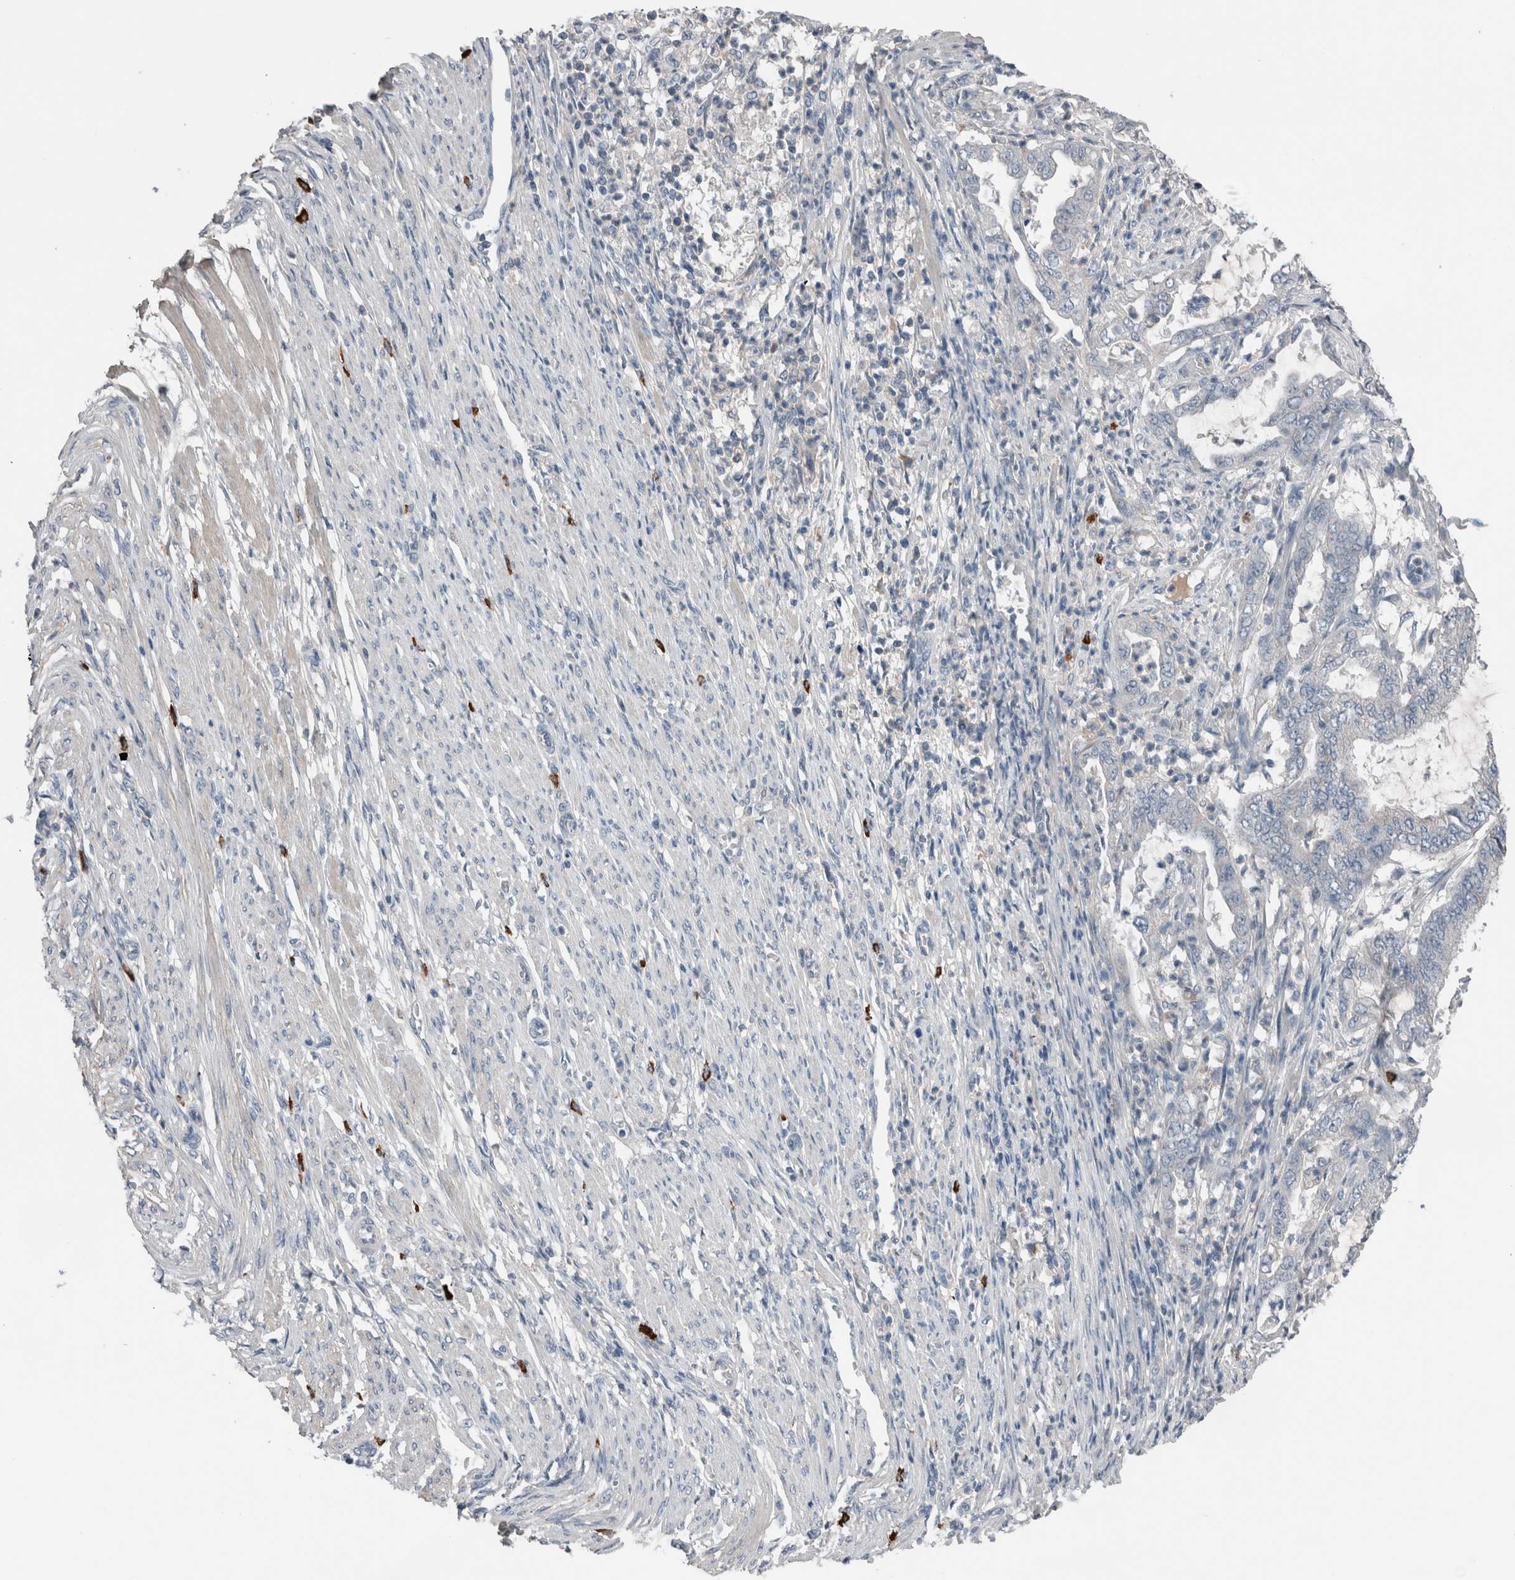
{"staining": {"intensity": "negative", "quantity": "none", "location": "none"}, "tissue": "endometrial cancer", "cell_type": "Tumor cells", "image_type": "cancer", "snomed": [{"axis": "morphology", "description": "Adenocarcinoma, NOS"}, {"axis": "topography", "description": "Endometrium"}], "caption": "Tumor cells are negative for brown protein staining in adenocarcinoma (endometrial).", "gene": "CRNN", "patient": {"sex": "female", "age": 51}}